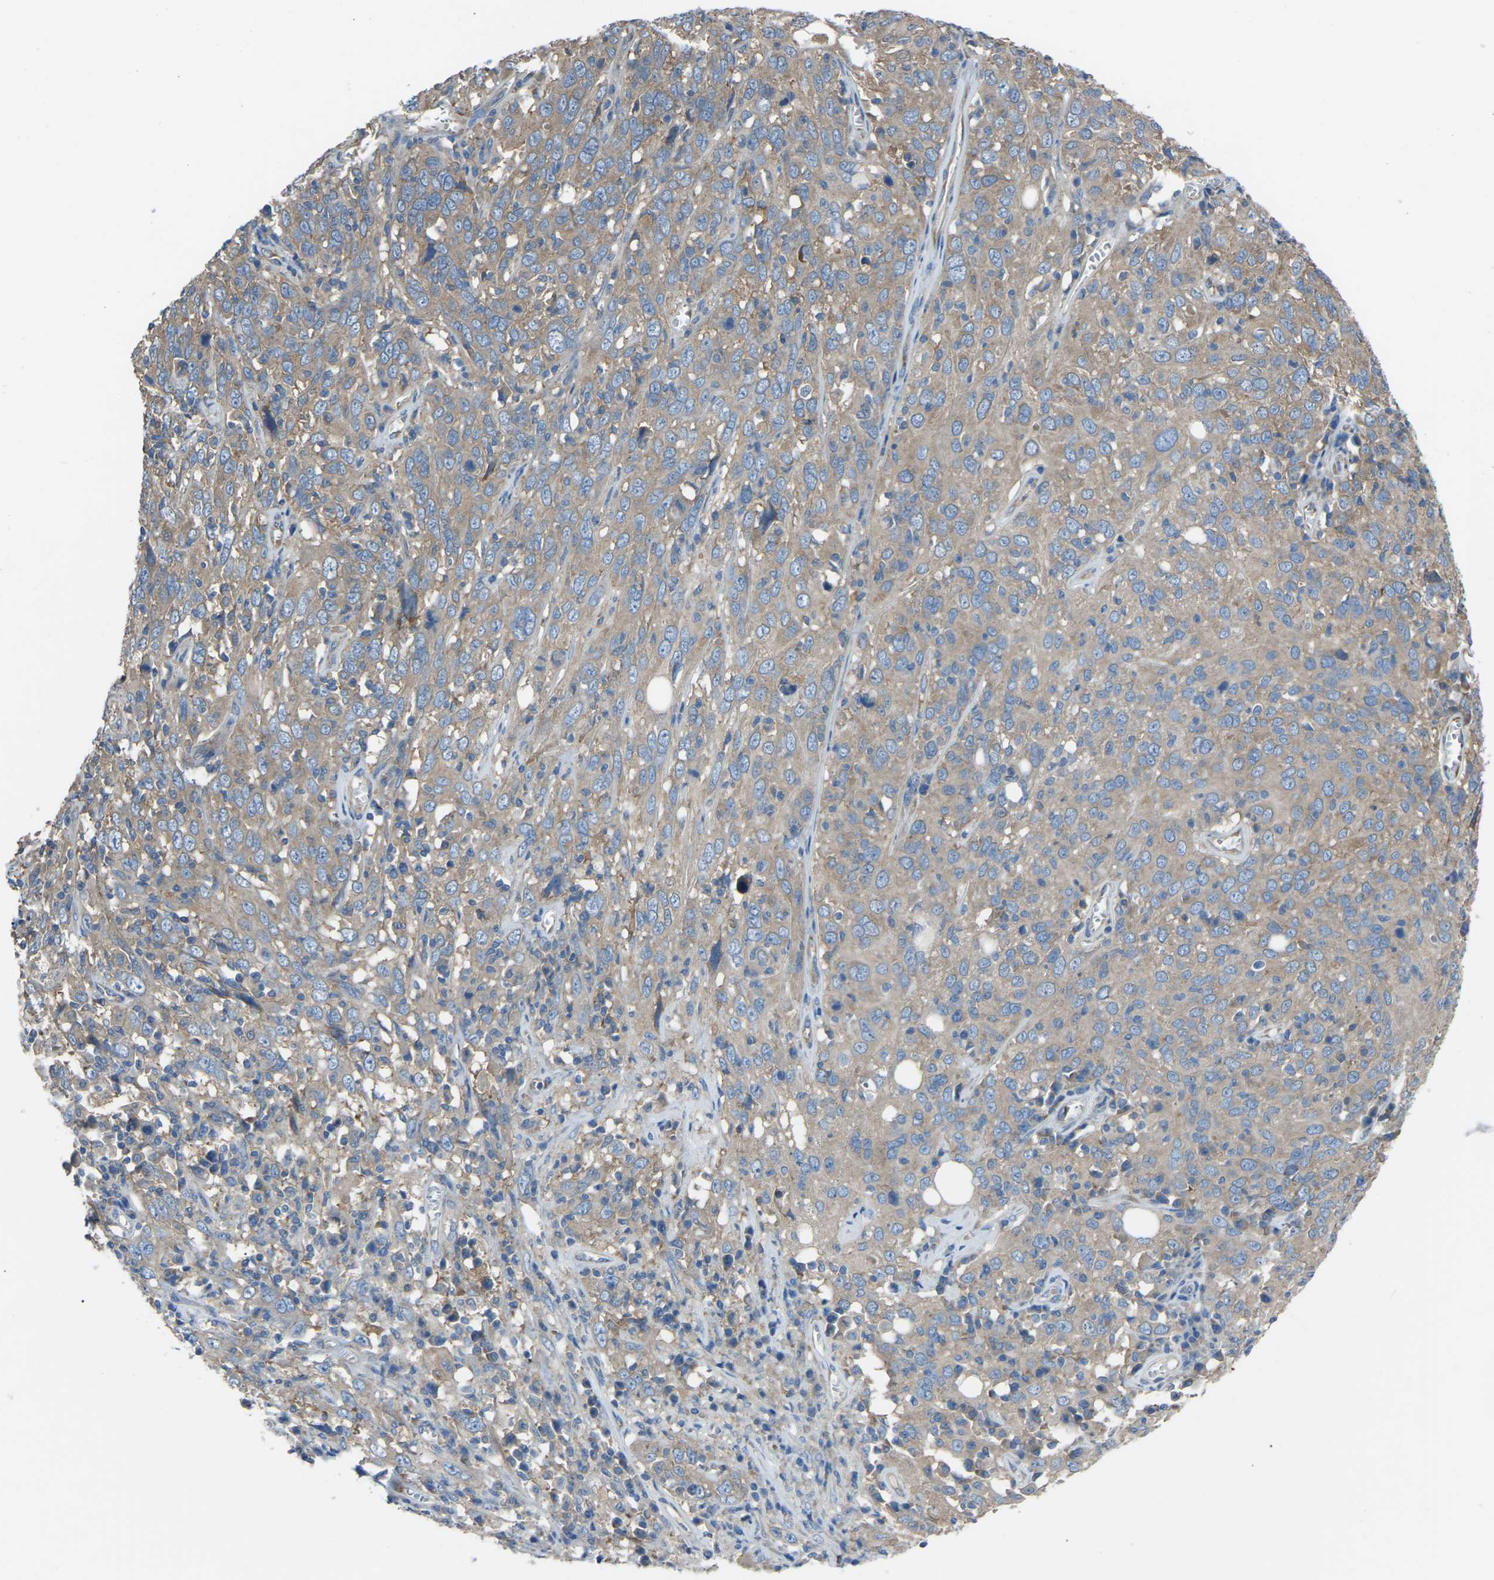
{"staining": {"intensity": "weak", "quantity": ">75%", "location": "cytoplasmic/membranous"}, "tissue": "cervical cancer", "cell_type": "Tumor cells", "image_type": "cancer", "snomed": [{"axis": "morphology", "description": "Squamous cell carcinoma, NOS"}, {"axis": "topography", "description": "Cervix"}], "caption": "Protein staining of squamous cell carcinoma (cervical) tissue demonstrates weak cytoplasmic/membranous expression in approximately >75% of tumor cells. The protein is shown in brown color, while the nuclei are stained blue.", "gene": "AIMP1", "patient": {"sex": "female", "age": 46}}